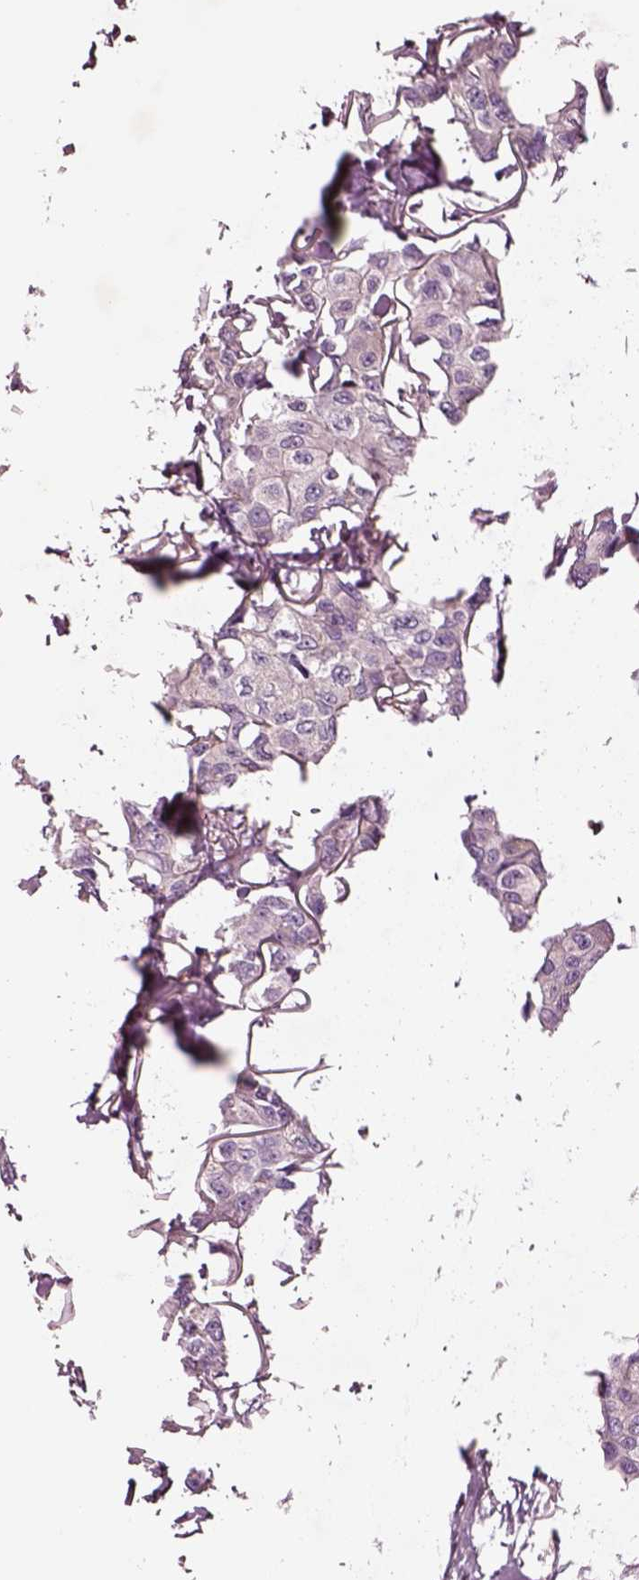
{"staining": {"intensity": "moderate", "quantity": "<25%", "location": "cytoplasmic/membranous"}, "tissue": "breast cancer", "cell_type": "Tumor cells", "image_type": "cancer", "snomed": [{"axis": "morphology", "description": "Duct carcinoma"}, {"axis": "topography", "description": "Breast"}], "caption": "Immunohistochemical staining of human breast invasive ductal carcinoma demonstrates moderate cytoplasmic/membranous protein expression in about <25% of tumor cells.", "gene": "SEC23A", "patient": {"sex": "female", "age": 80}}